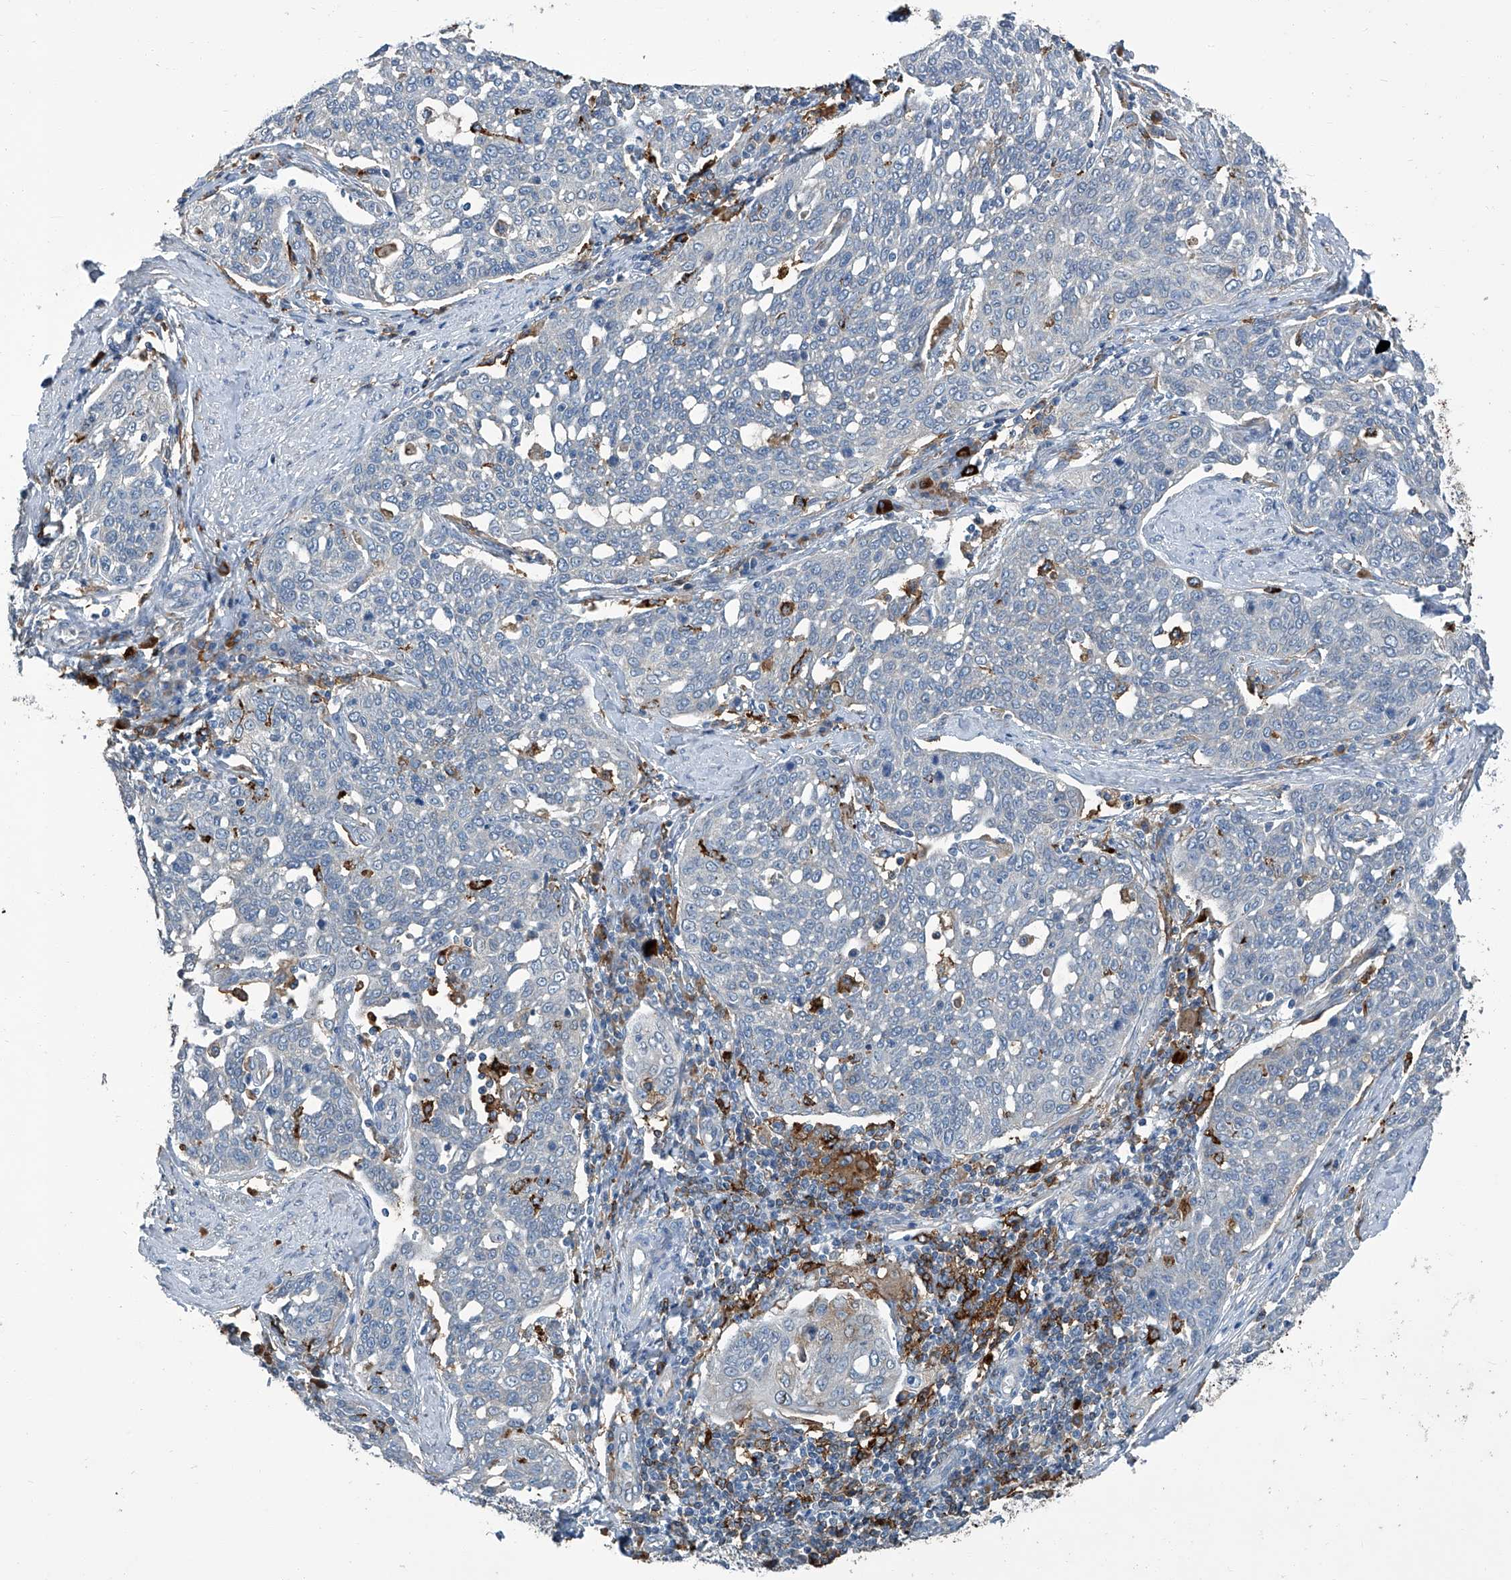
{"staining": {"intensity": "negative", "quantity": "none", "location": "none"}, "tissue": "cervical cancer", "cell_type": "Tumor cells", "image_type": "cancer", "snomed": [{"axis": "morphology", "description": "Squamous cell carcinoma, NOS"}, {"axis": "topography", "description": "Cervix"}], "caption": "Immunohistochemical staining of cervical cancer (squamous cell carcinoma) exhibits no significant positivity in tumor cells.", "gene": "FAM167A", "patient": {"sex": "female", "age": 34}}